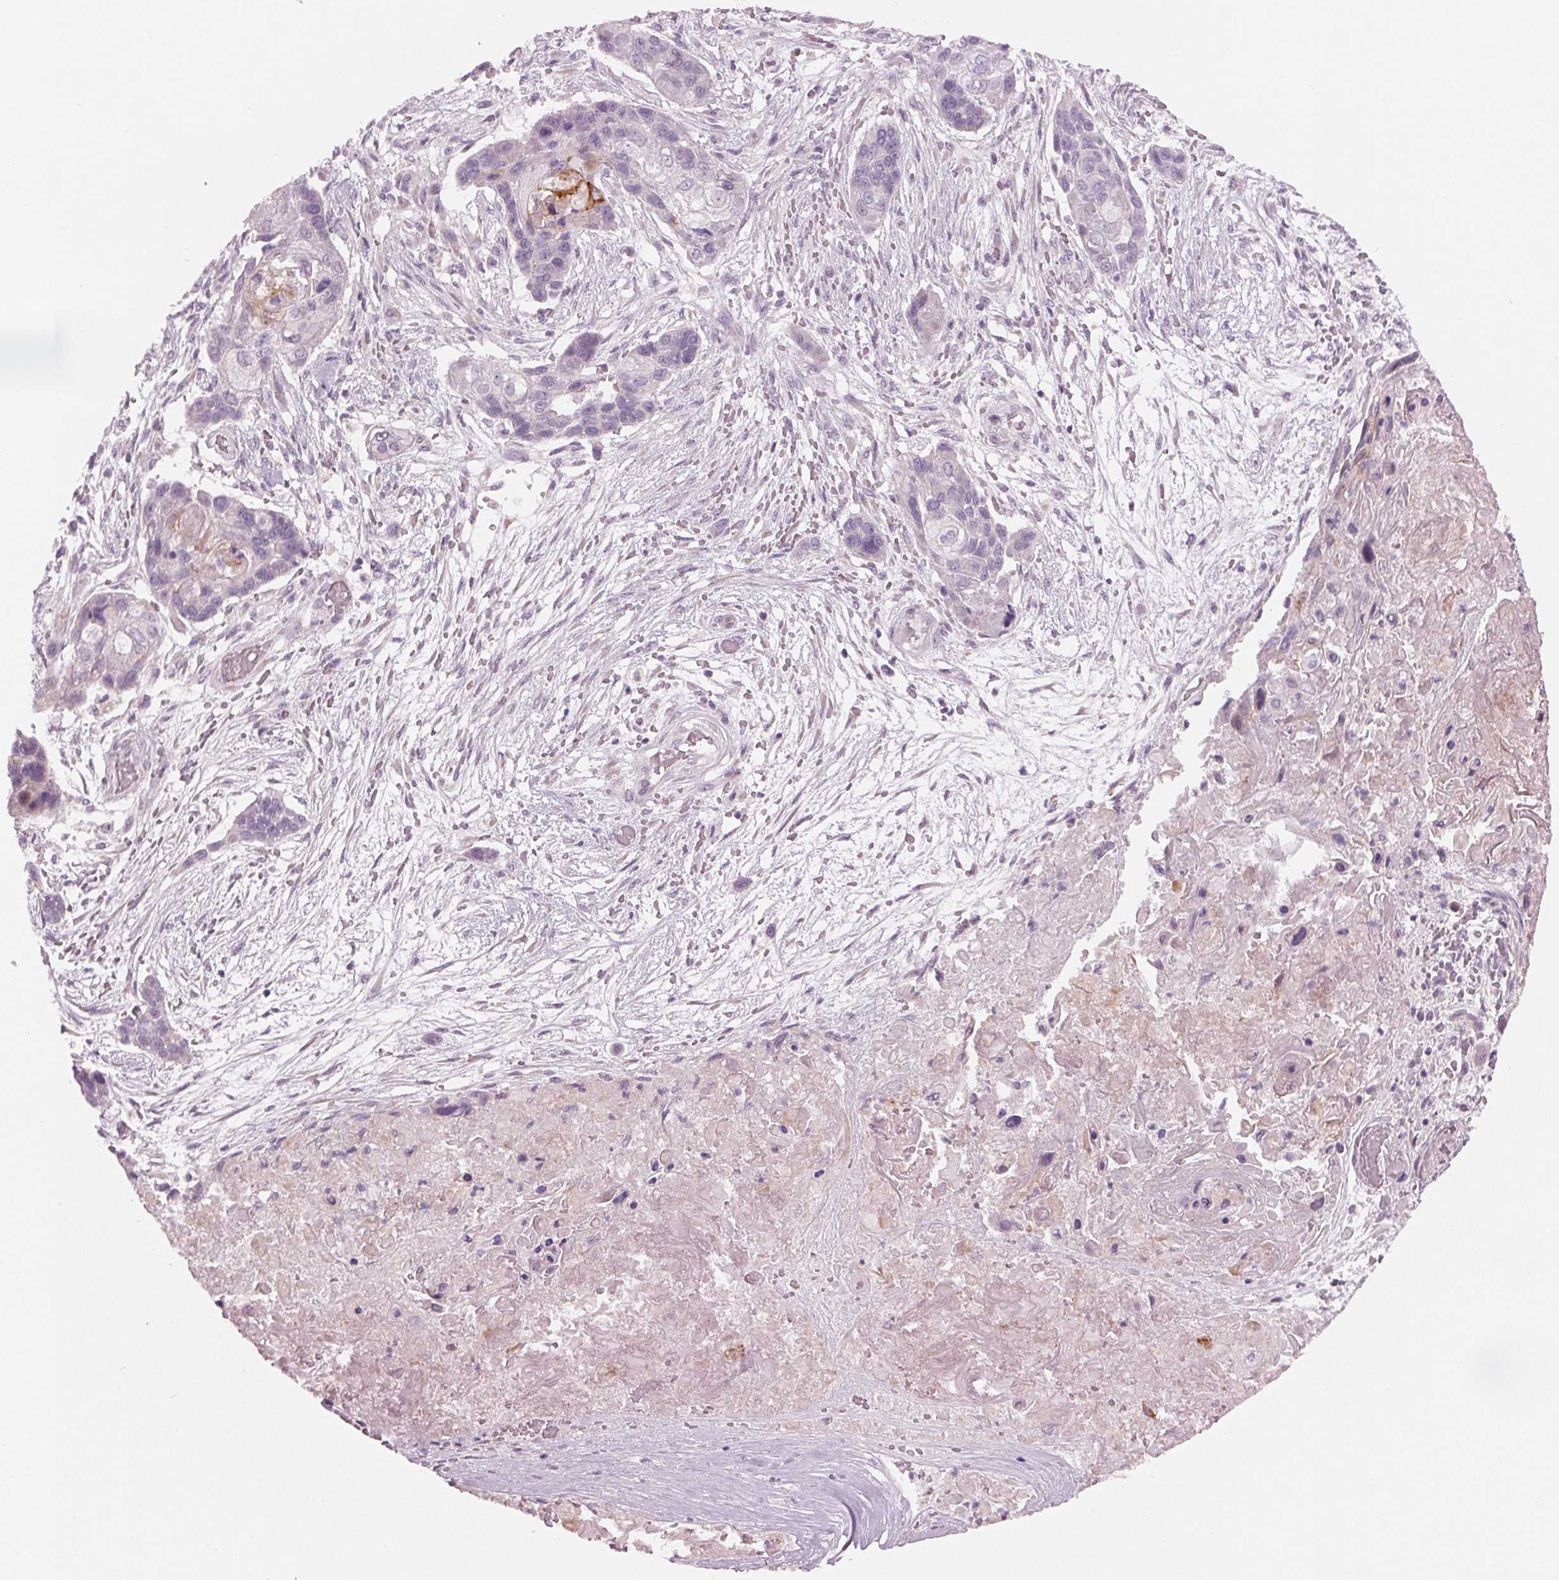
{"staining": {"intensity": "weak", "quantity": "<25%", "location": "cytoplasmic/membranous"}, "tissue": "lung cancer", "cell_type": "Tumor cells", "image_type": "cancer", "snomed": [{"axis": "morphology", "description": "Squamous cell carcinoma, NOS"}, {"axis": "topography", "description": "Lung"}], "caption": "This is an IHC histopathology image of human lung cancer (squamous cell carcinoma). There is no expression in tumor cells.", "gene": "PRAP1", "patient": {"sex": "male", "age": 69}}